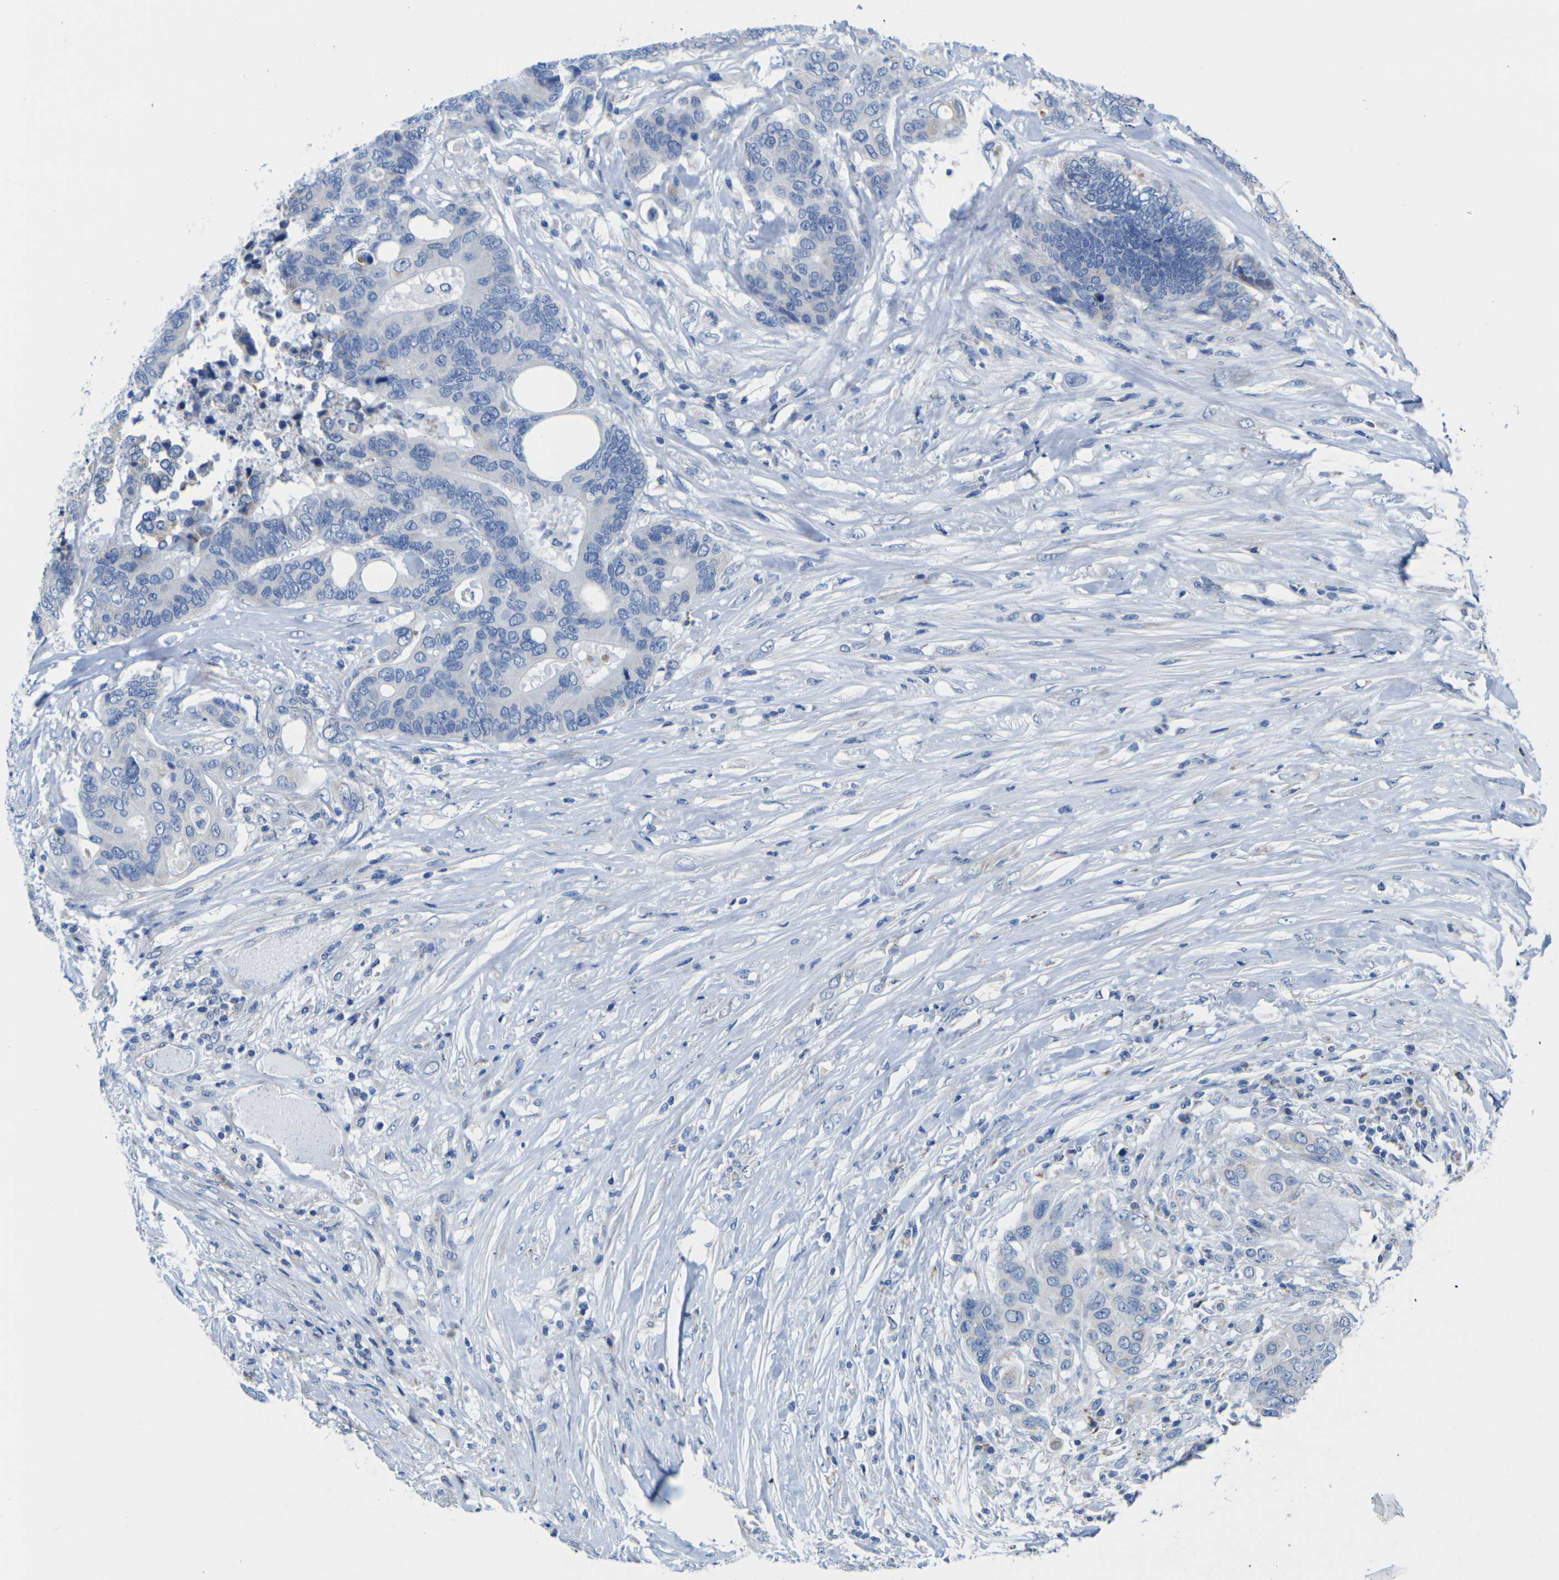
{"staining": {"intensity": "weak", "quantity": "25%-75%", "location": "cytoplasmic/membranous"}, "tissue": "colorectal cancer", "cell_type": "Tumor cells", "image_type": "cancer", "snomed": [{"axis": "morphology", "description": "Adenocarcinoma, NOS"}, {"axis": "topography", "description": "Rectum"}], "caption": "IHC photomicrograph of colorectal cancer (adenocarcinoma) stained for a protein (brown), which exhibits low levels of weak cytoplasmic/membranous positivity in about 25%-75% of tumor cells.", "gene": "TMEM204", "patient": {"sex": "male", "age": 55}}